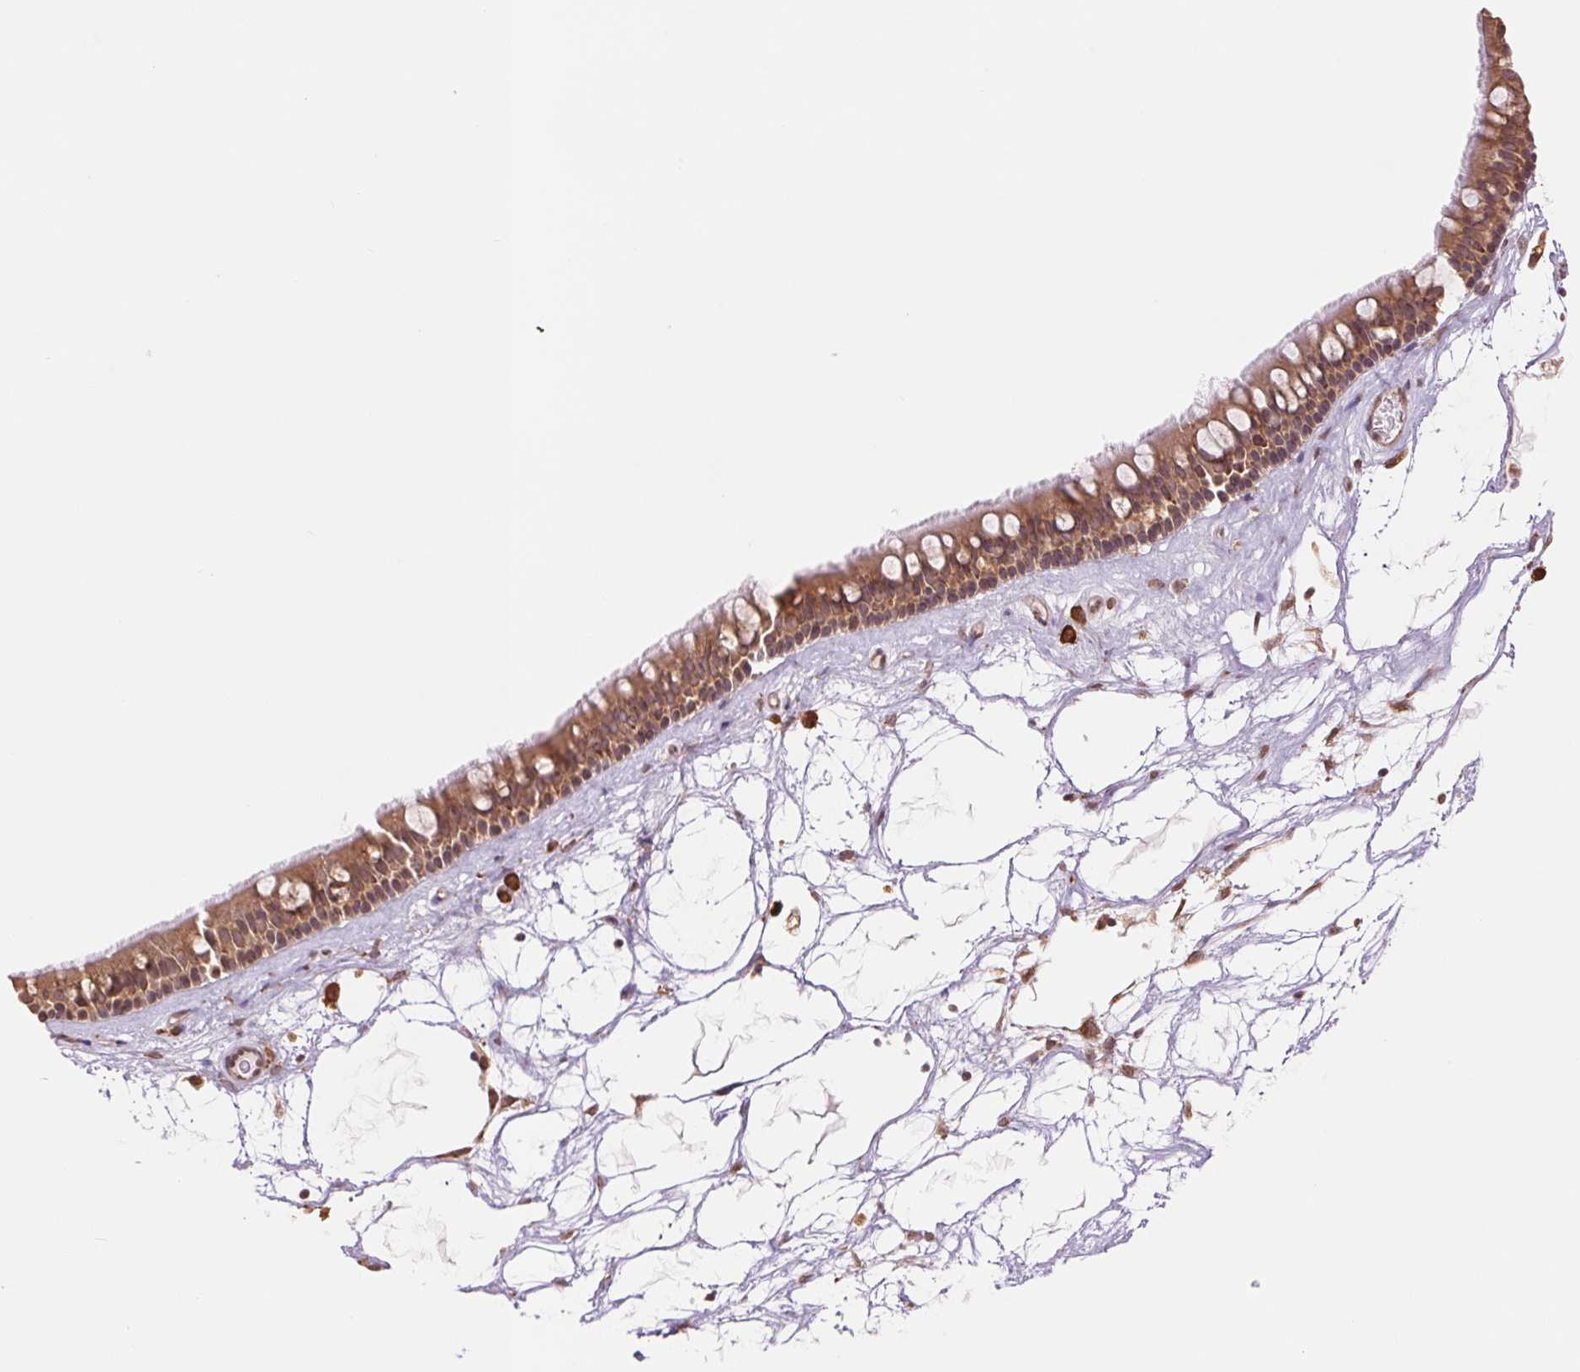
{"staining": {"intensity": "moderate", "quantity": ">75%", "location": "cytoplasmic/membranous"}, "tissue": "nasopharynx", "cell_type": "Respiratory epithelial cells", "image_type": "normal", "snomed": [{"axis": "morphology", "description": "Normal tissue, NOS"}, {"axis": "topography", "description": "Nasopharynx"}], "caption": "Approximately >75% of respiratory epithelial cells in benign nasopharynx reveal moderate cytoplasmic/membranous protein expression as visualized by brown immunohistochemical staining.", "gene": "RPN1", "patient": {"sex": "male", "age": 68}}